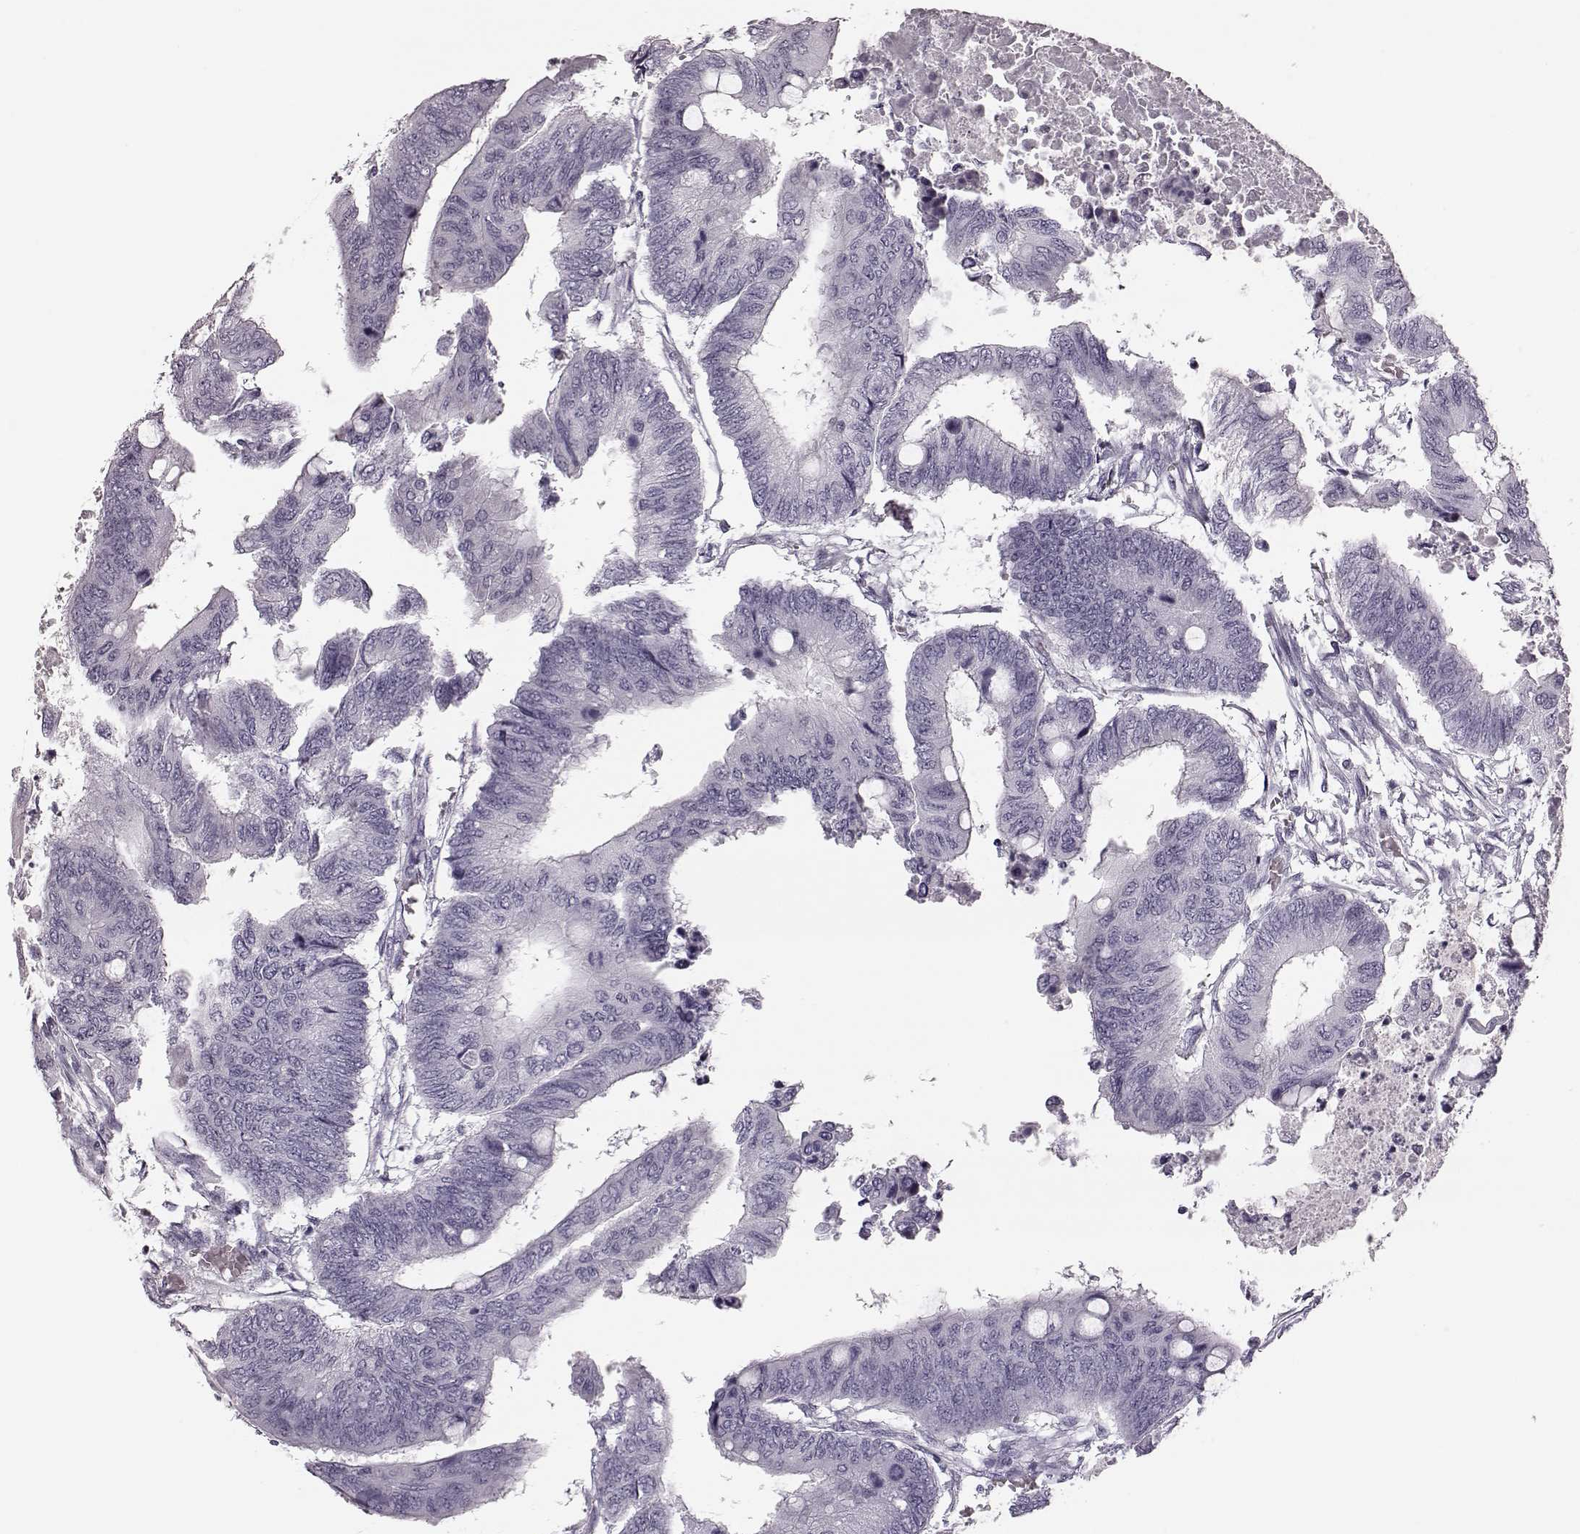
{"staining": {"intensity": "negative", "quantity": "none", "location": "none"}, "tissue": "colorectal cancer", "cell_type": "Tumor cells", "image_type": "cancer", "snomed": [{"axis": "morphology", "description": "Normal tissue, NOS"}, {"axis": "morphology", "description": "Adenocarcinoma, NOS"}, {"axis": "topography", "description": "Rectum"}, {"axis": "topography", "description": "Peripheral nerve tissue"}], "caption": "Colorectal cancer (adenocarcinoma) stained for a protein using immunohistochemistry shows no positivity tumor cells.", "gene": "ZNF433", "patient": {"sex": "male", "age": 92}}